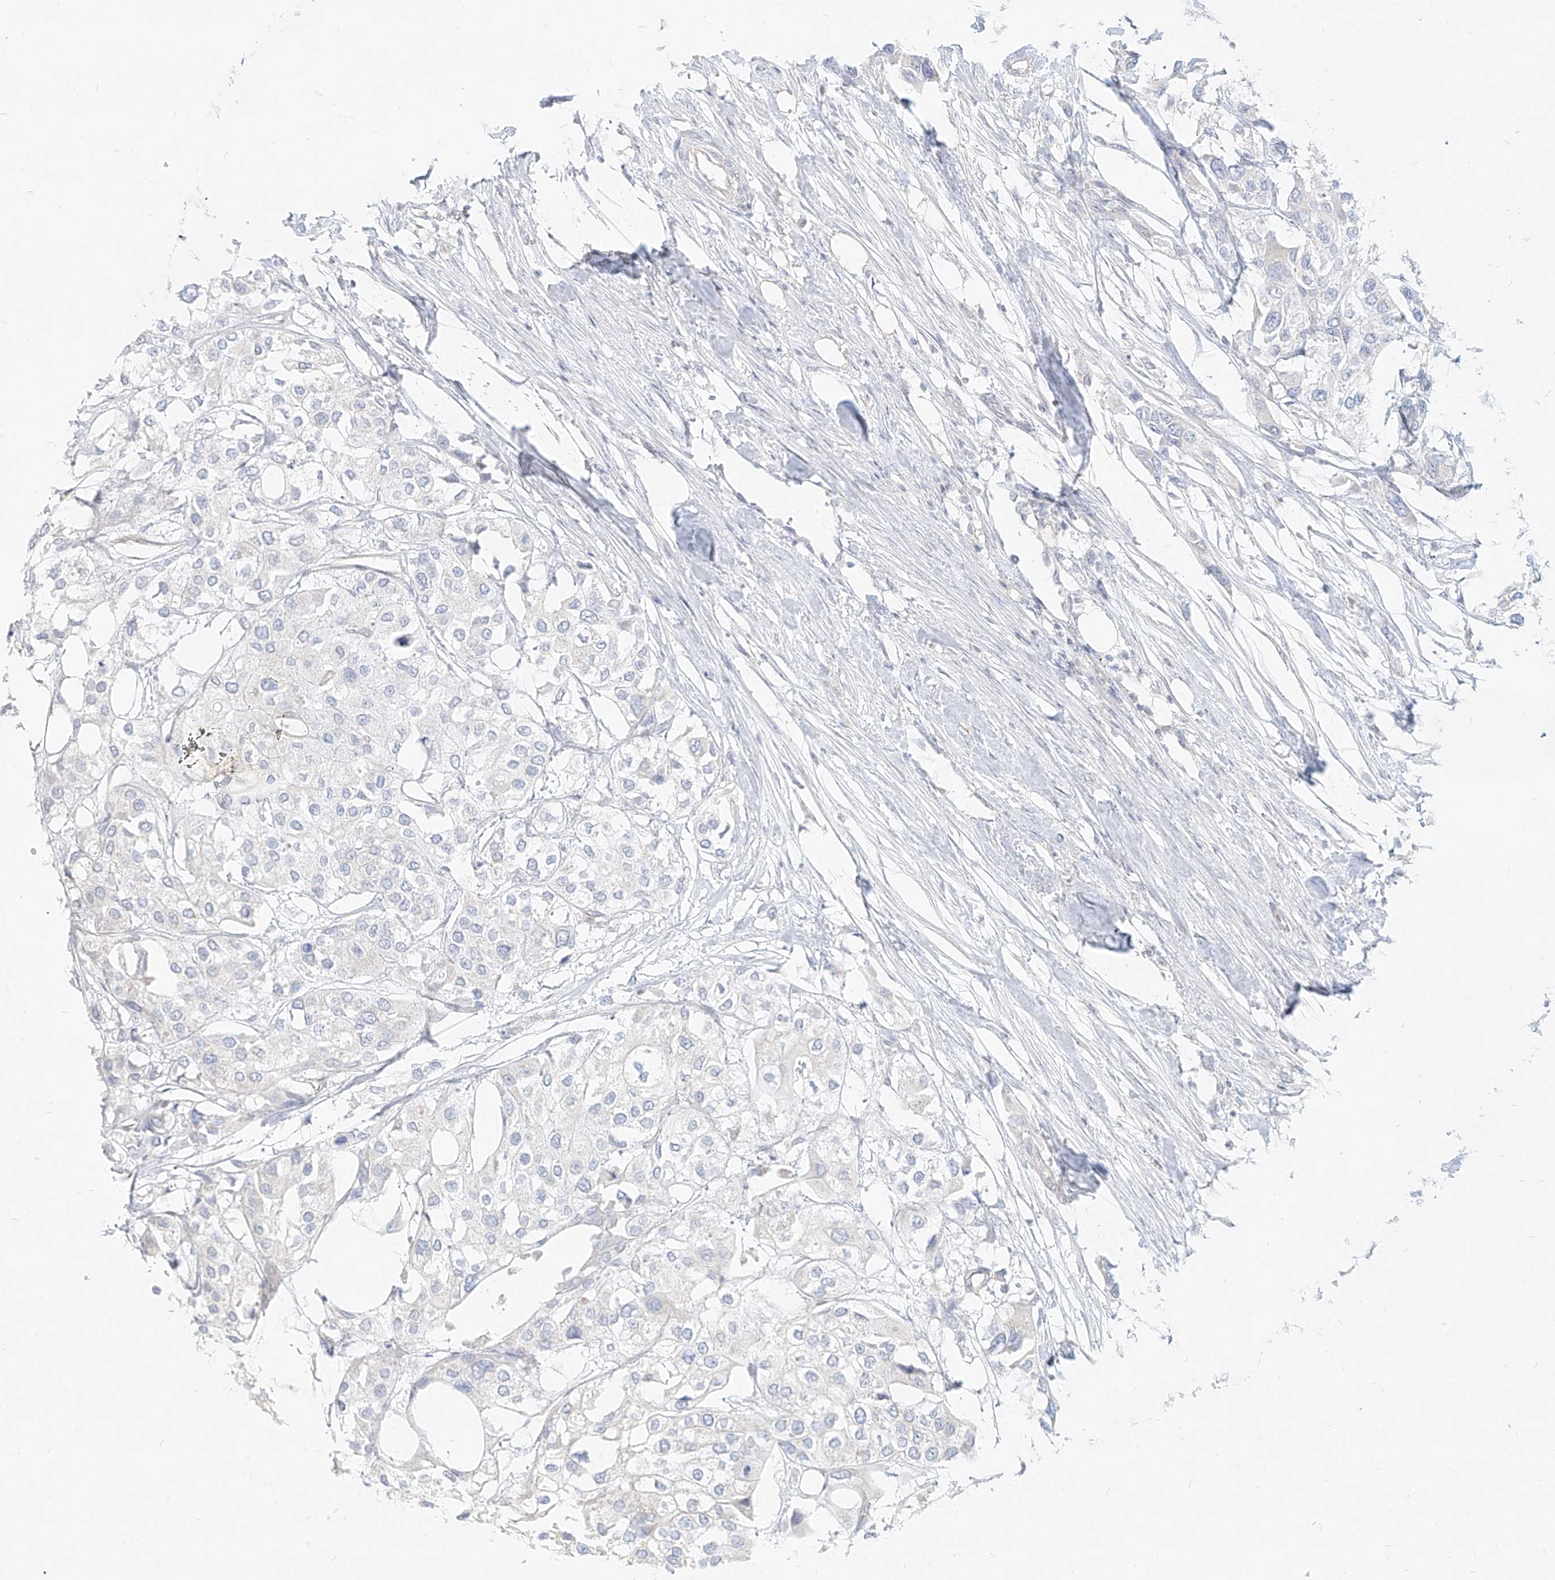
{"staining": {"intensity": "negative", "quantity": "none", "location": "none"}, "tissue": "urothelial cancer", "cell_type": "Tumor cells", "image_type": "cancer", "snomed": [{"axis": "morphology", "description": "Urothelial carcinoma, High grade"}, {"axis": "topography", "description": "Urinary bladder"}], "caption": "IHC of human urothelial cancer exhibits no expression in tumor cells. (DAB (3,3'-diaminobenzidine) immunohistochemistry, high magnification).", "gene": "ITPKB", "patient": {"sex": "male", "age": 64}}